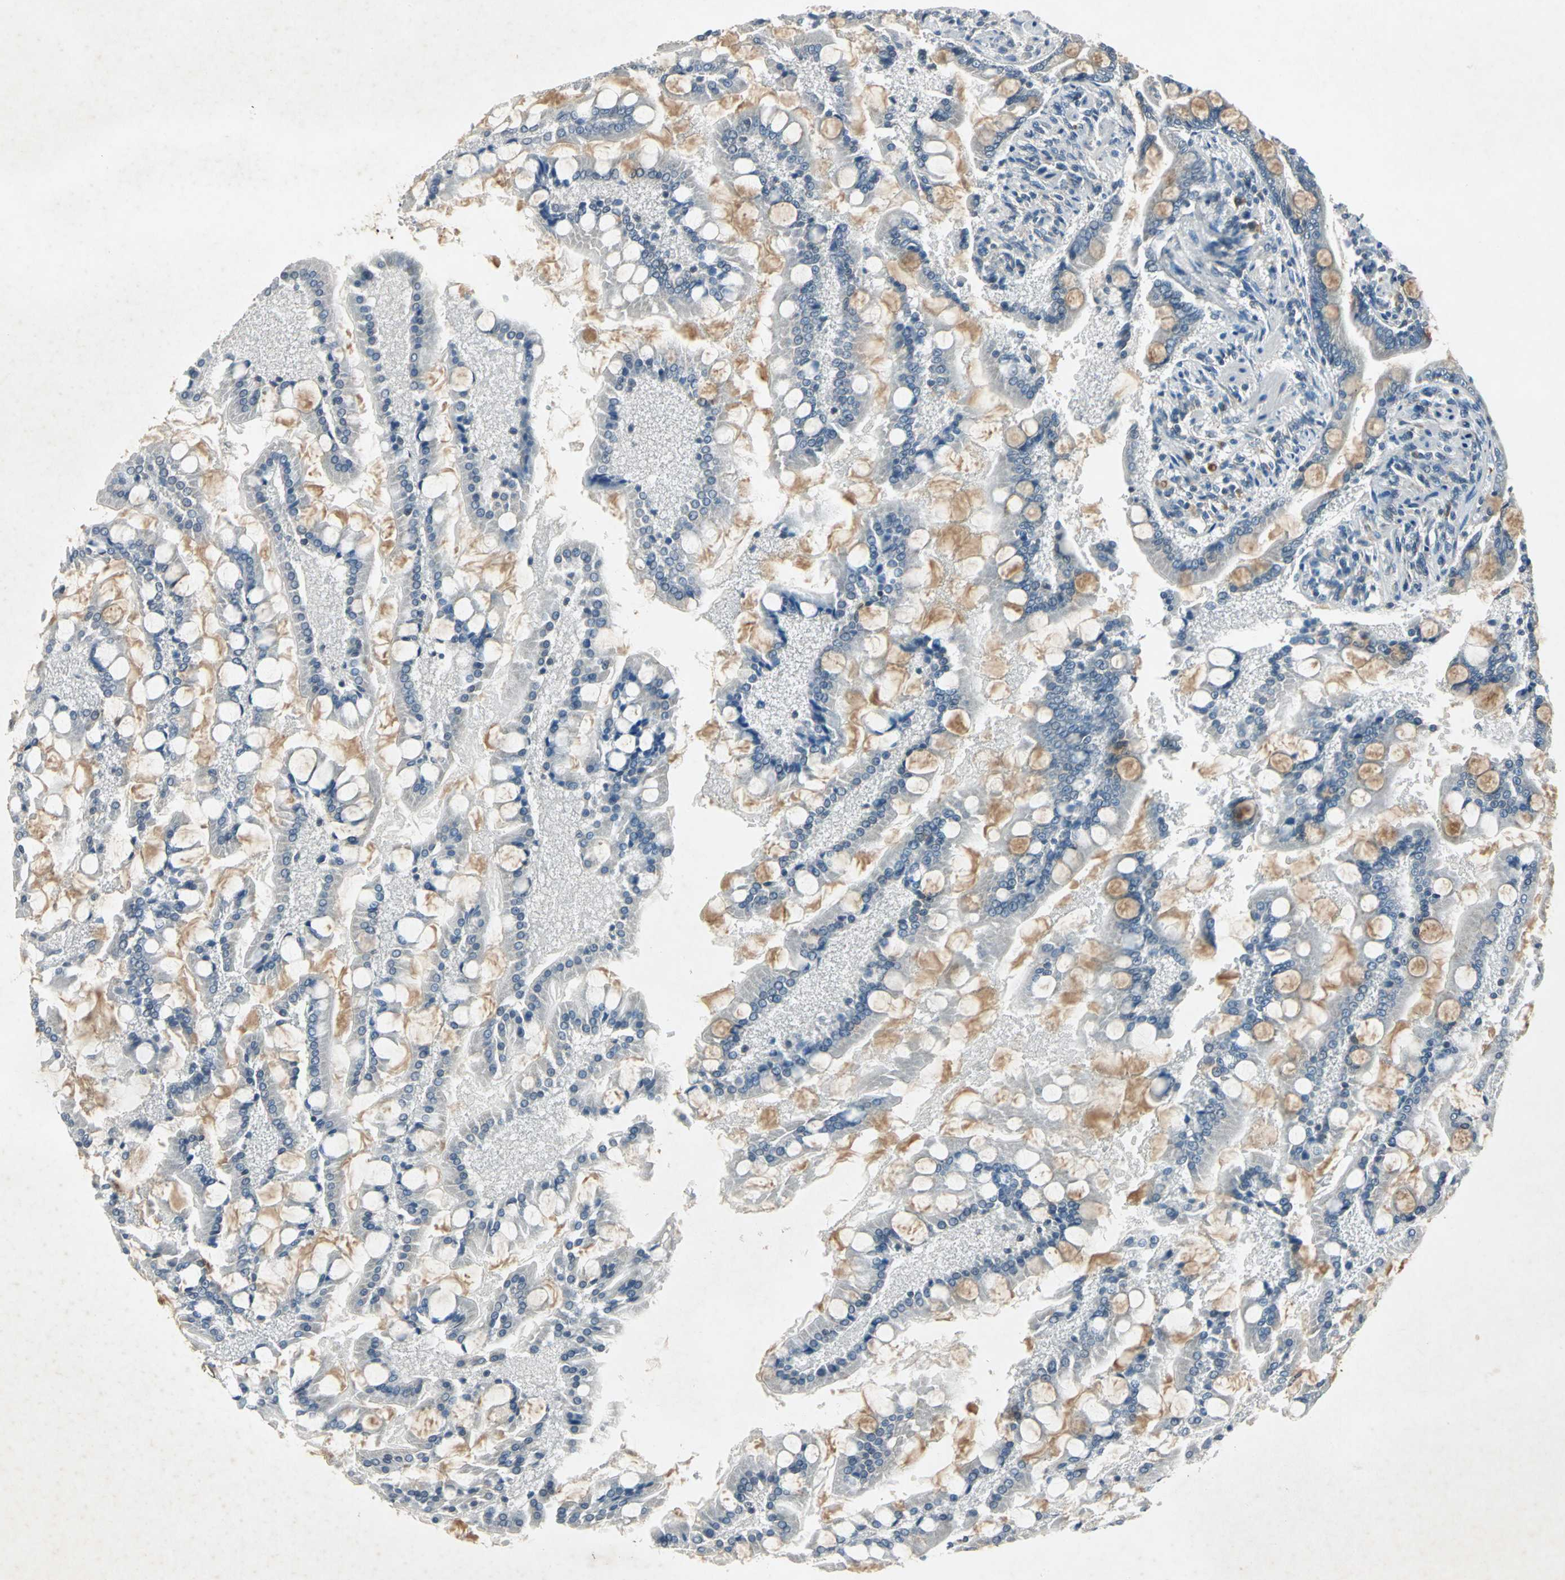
{"staining": {"intensity": "weak", "quantity": "25%-75%", "location": "cytoplasmic/membranous"}, "tissue": "small intestine", "cell_type": "Glandular cells", "image_type": "normal", "snomed": [{"axis": "morphology", "description": "Normal tissue, NOS"}, {"axis": "topography", "description": "Small intestine"}], "caption": "Immunohistochemical staining of normal human small intestine exhibits weak cytoplasmic/membranous protein expression in approximately 25%-75% of glandular cells. The protein is shown in brown color, while the nuclei are stained blue.", "gene": "SLC2A13", "patient": {"sex": "male", "age": 41}}